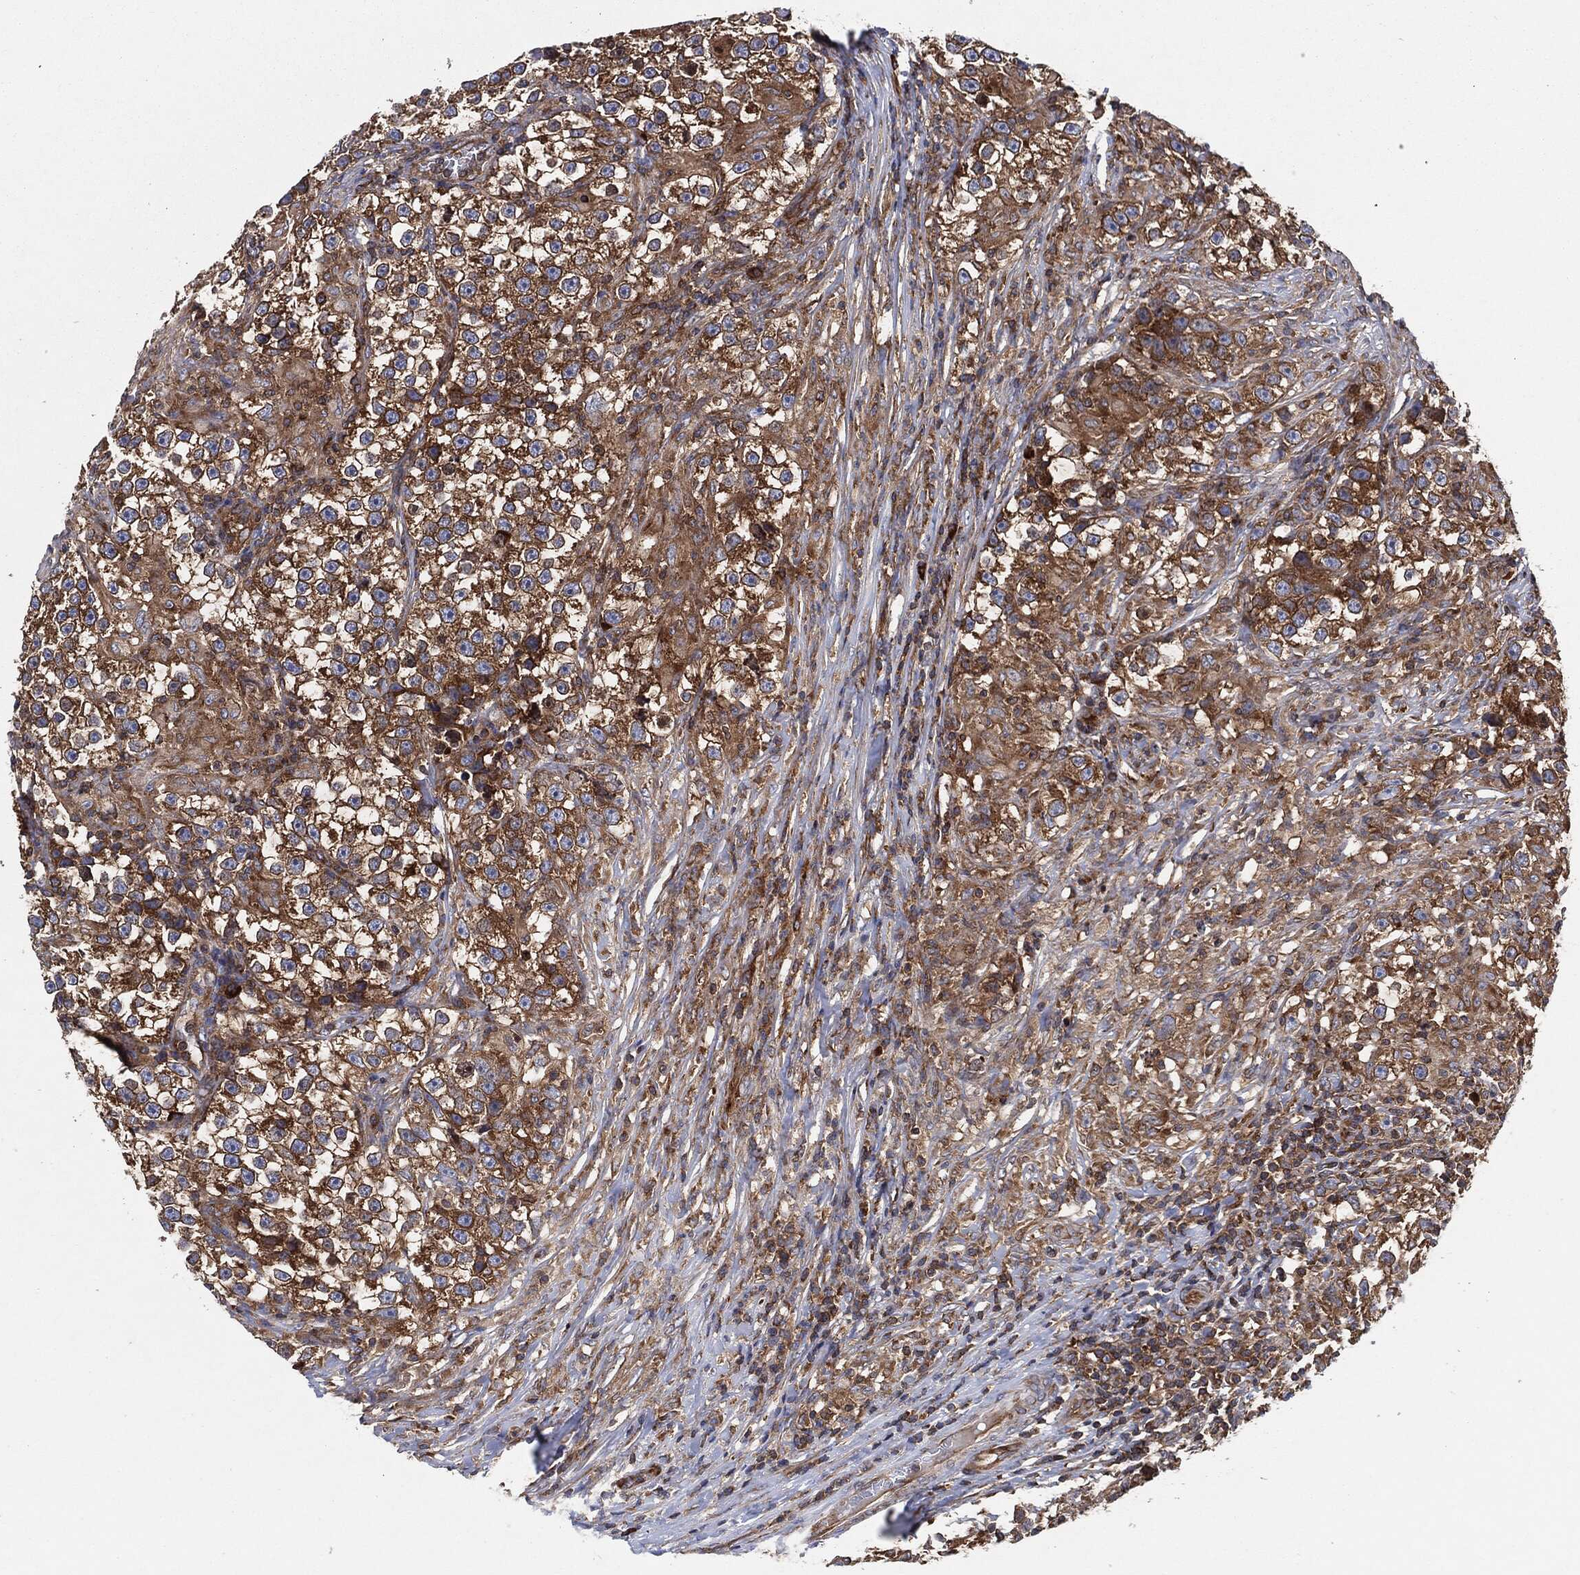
{"staining": {"intensity": "strong", "quantity": ">75%", "location": "cytoplasmic/membranous"}, "tissue": "testis cancer", "cell_type": "Tumor cells", "image_type": "cancer", "snomed": [{"axis": "morphology", "description": "Seminoma, NOS"}, {"axis": "topography", "description": "Testis"}], "caption": "Strong cytoplasmic/membranous staining for a protein is seen in approximately >75% of tumor cells of testis seminoma using IHC.", "gene": "EIF2S2", "patient": {"sex": "male", "age": 46}}